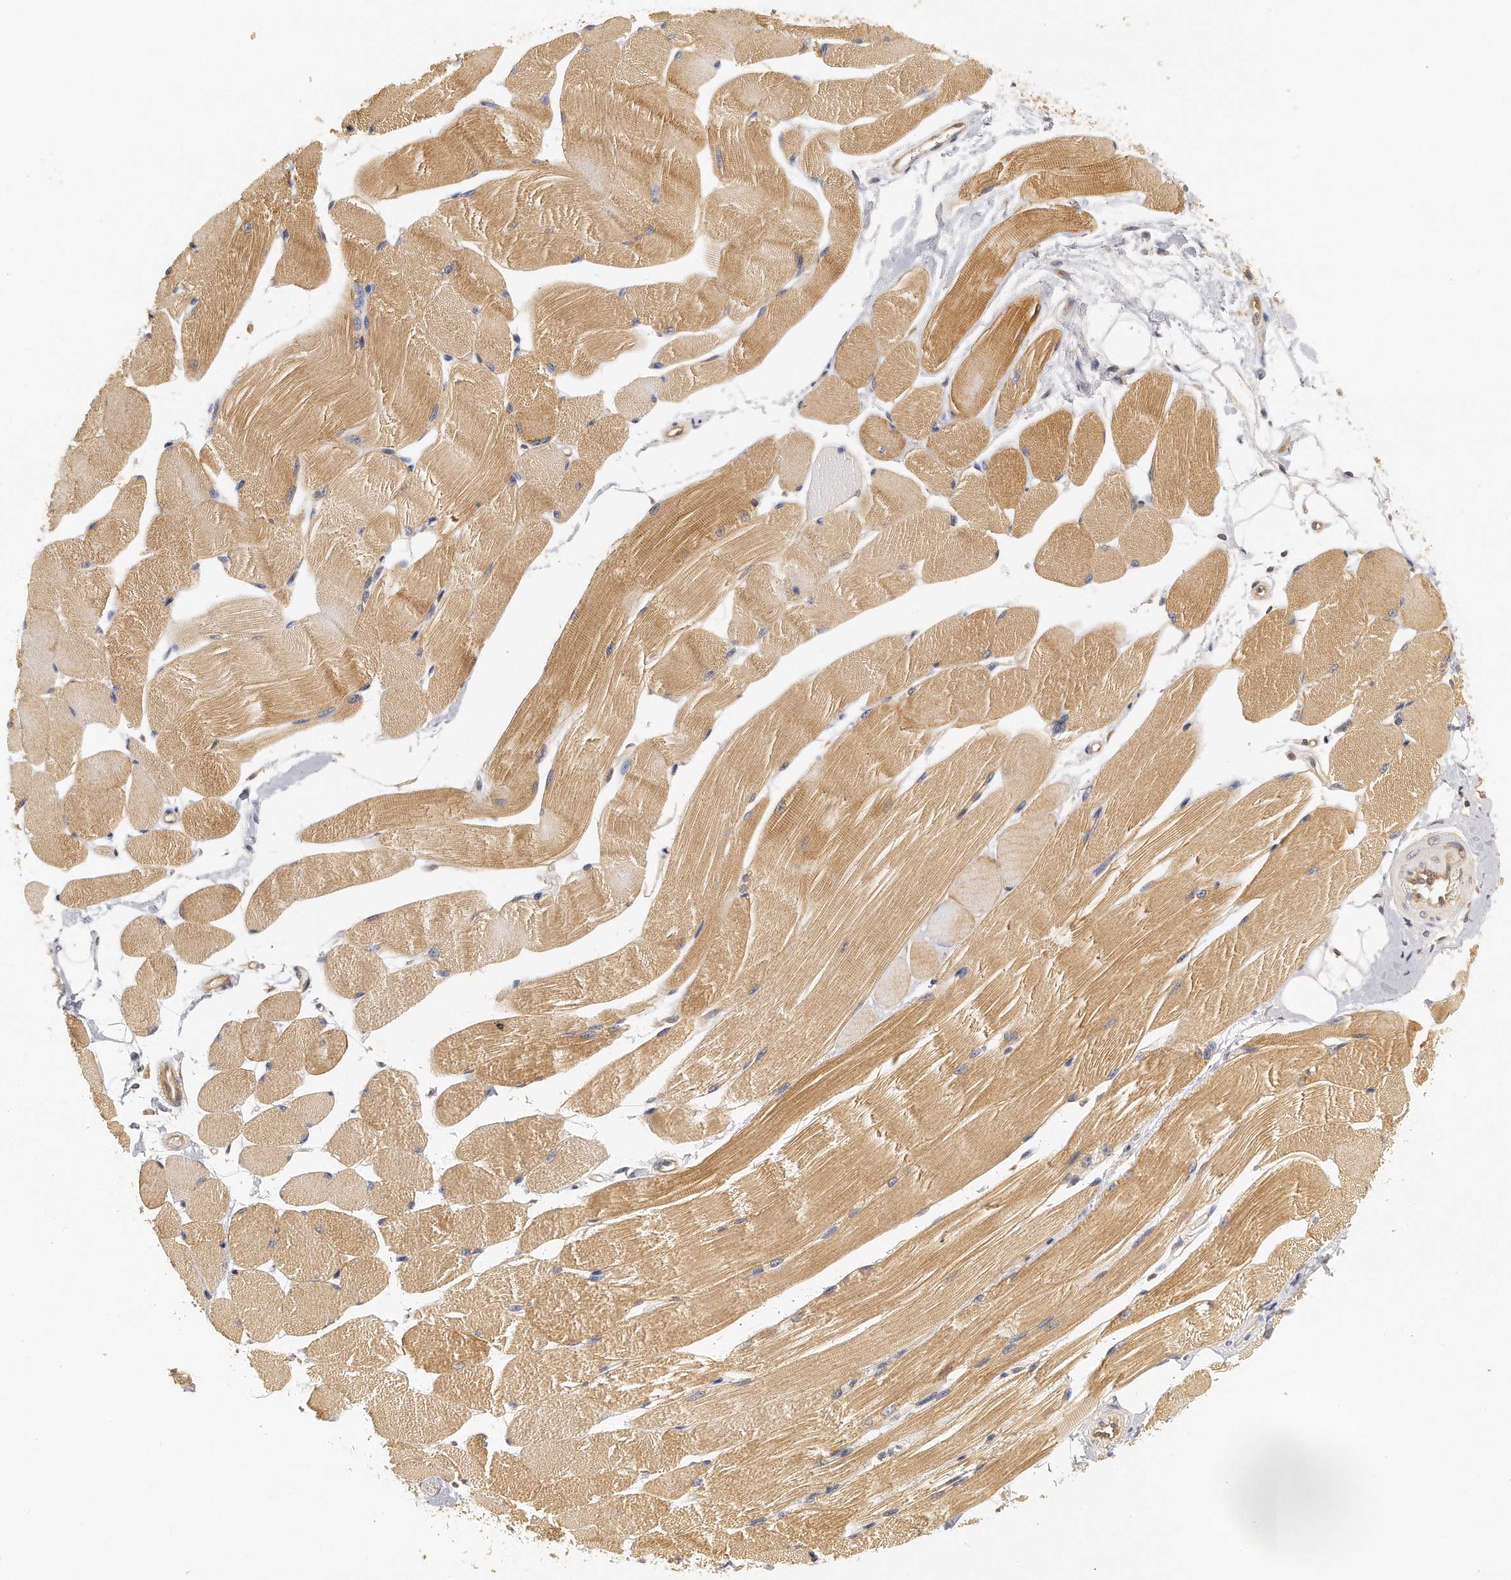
{"staining": {"intensity": "moderate", "quantity": ">75%", "location": "cytoplasmic/membranous"}, "tissue": "skeletal muscle", "cell_type": "Myocytes", "image_type": "normal", "snomed": [{"axis": "morphology", "description": "Normal tissue, NOS"}, {"axis": "topography", "description": "Skeletal muscle"}, {"axis": "topography", "description": "Peripheral nerve tissue"}], "caption": "The image displays a brown stain indicating the presence of a protein in the cytoplasmic/membranous of myocytes in skeletal muscle.", "gene": "CHST7", "patient": {"sex": "female", "age": 84}}